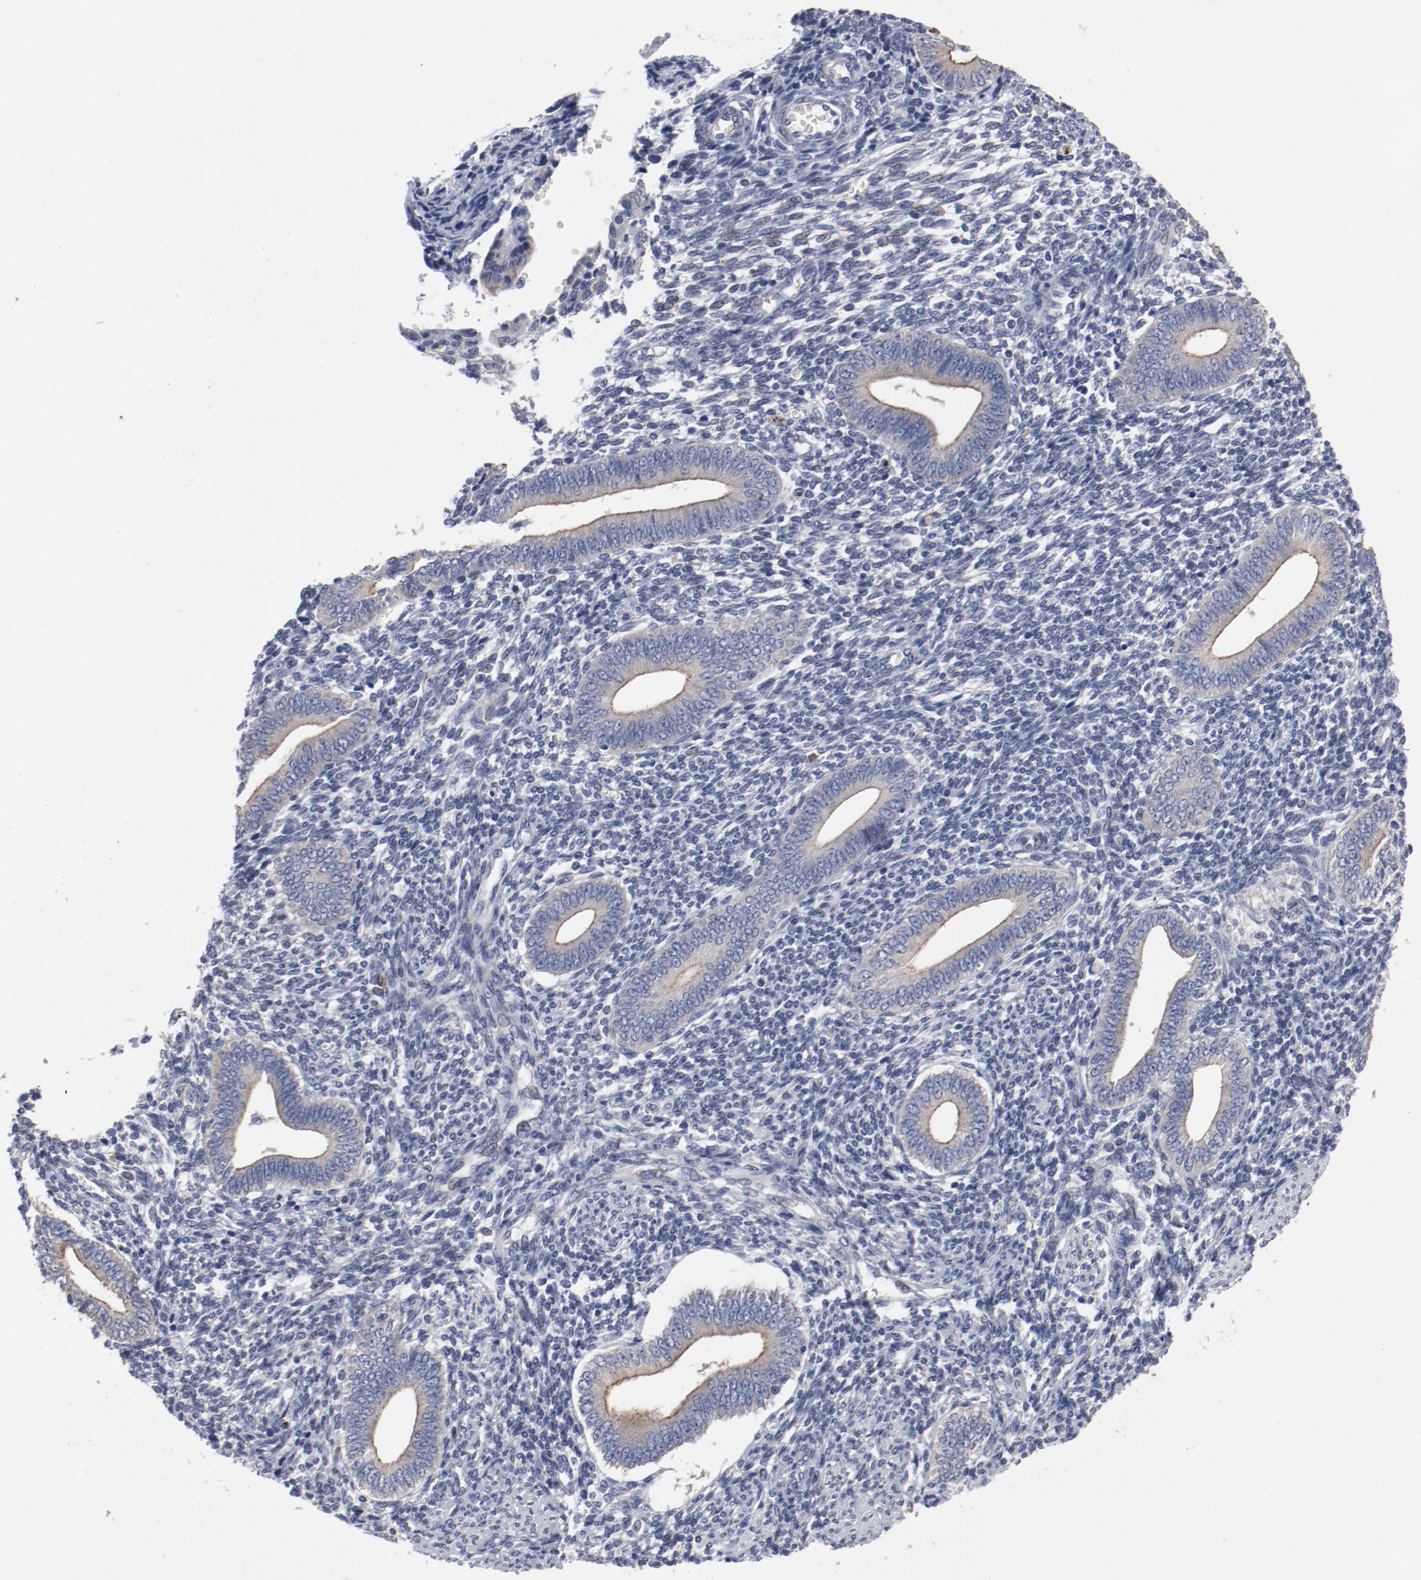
{"staining": {"intensity": "negative", "quantity": "none", "location": "none"}, "tissue": "endometrium", "cell_type": "Cells in endometrial stroma", "image_type": "normal", "snomed": [{"axis": "morphology", "description": "Normal tissue, NOS"}, {"axis": "topography", "description": "Uterus"}, {"axis": "topography", "description": "Endometrium"}], "caption": "Image shows no significant protein expression in cells in endometrial stroma of benign endometrium.", "gene": "GPR143", "patient": {"sex": "female", "age": 33}}